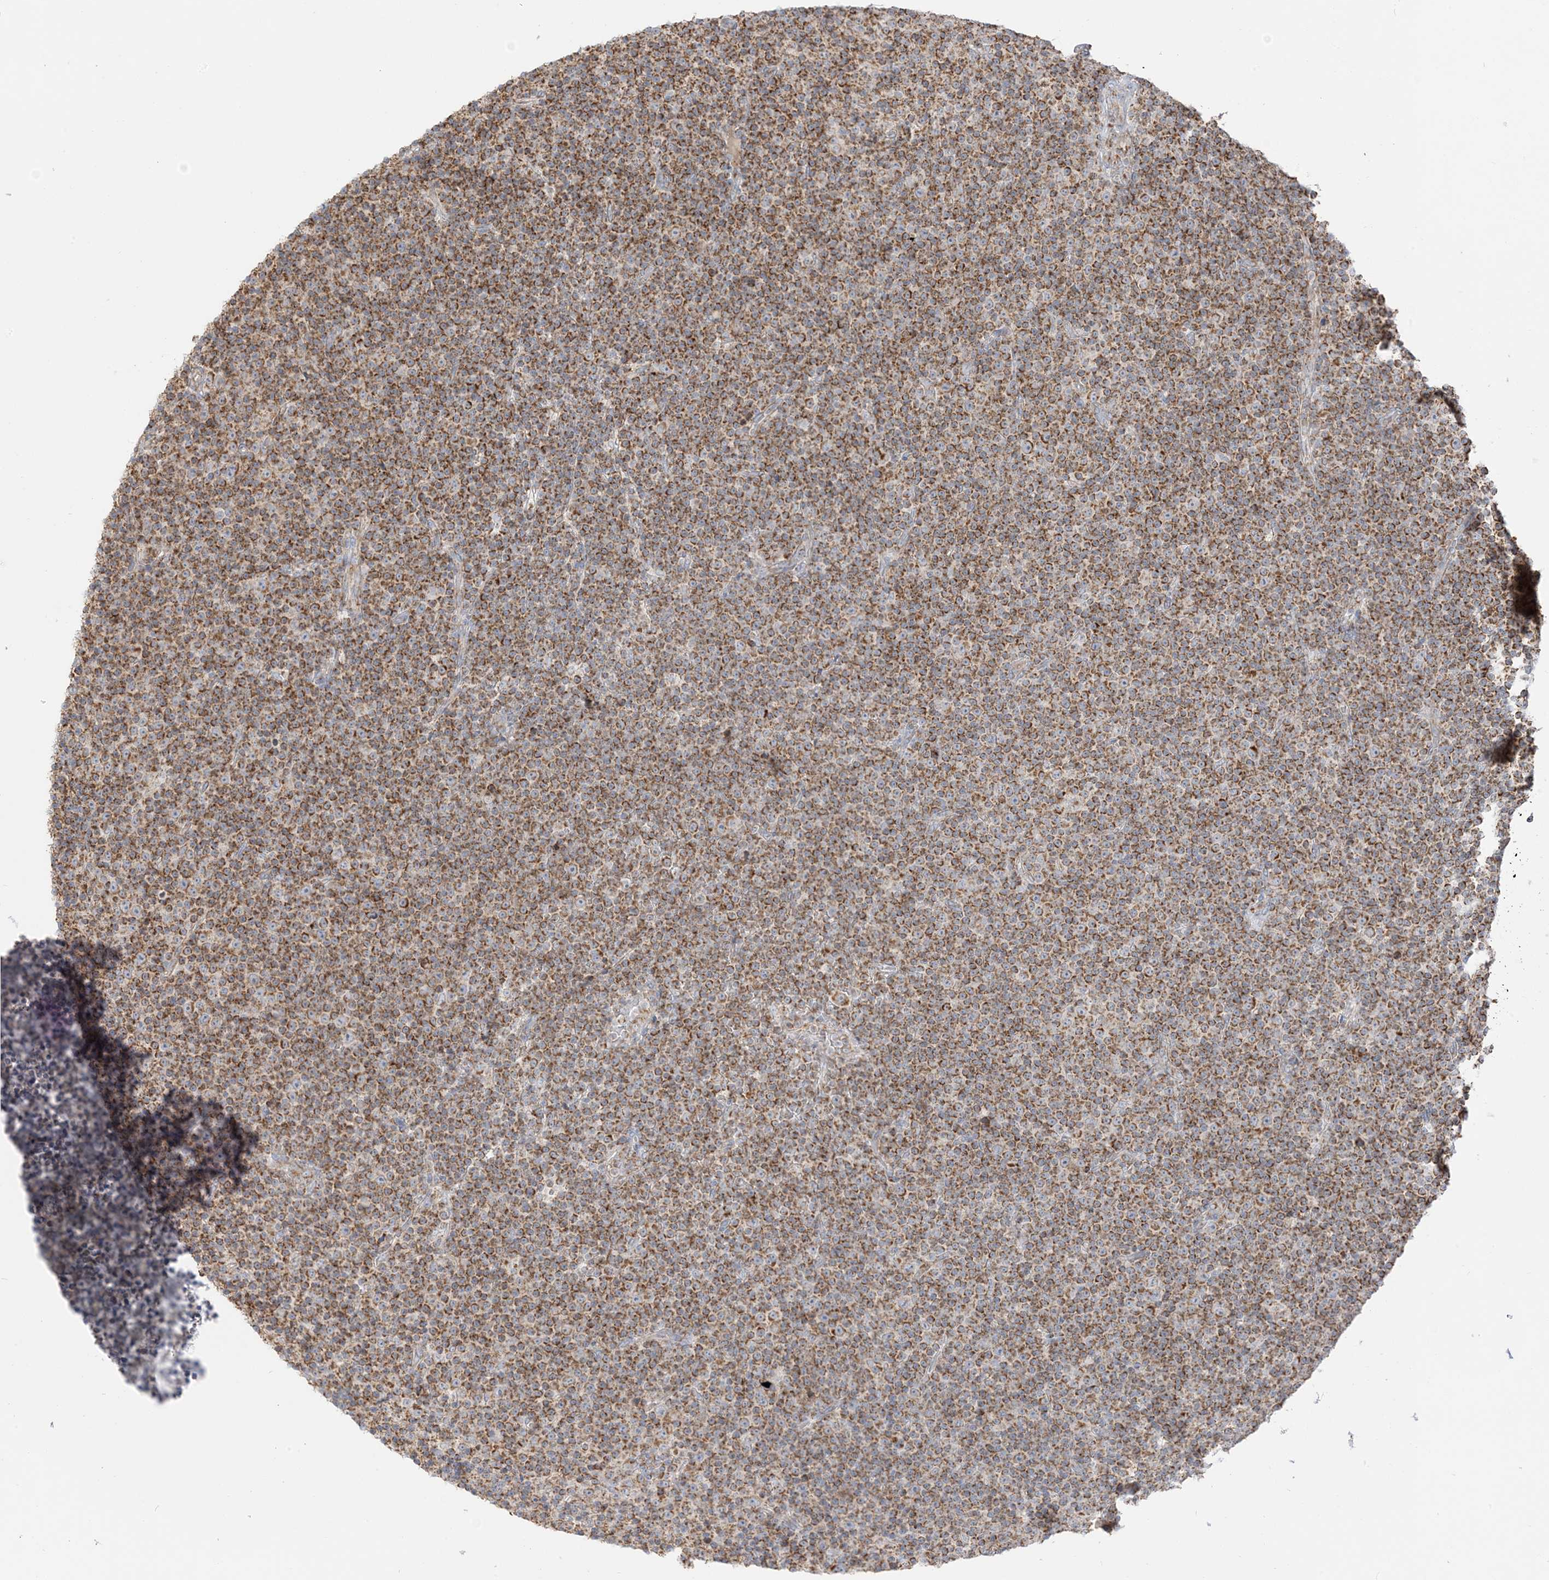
{"staining": {"intensity": "strong", "quantity": ">75%", "location": "cytoplasmic/membranous"}, "tissue": "lymphoma", "cell_type": "Tumor cells", "image_type": "cancer", "snomed": [{"axis": "morphology", "description": "Malignant lymphoma, non-Hodgkin's type, Low grade"}, {"axis": "topography", "description": "Lymph node"}], "caption": "A brown stain shows strong cytoplasmic/membranous staining of a protein in lymphoma tumor cells.", "gene": "SLC25A12", "patient": {"sex": "female", "age": 67}}